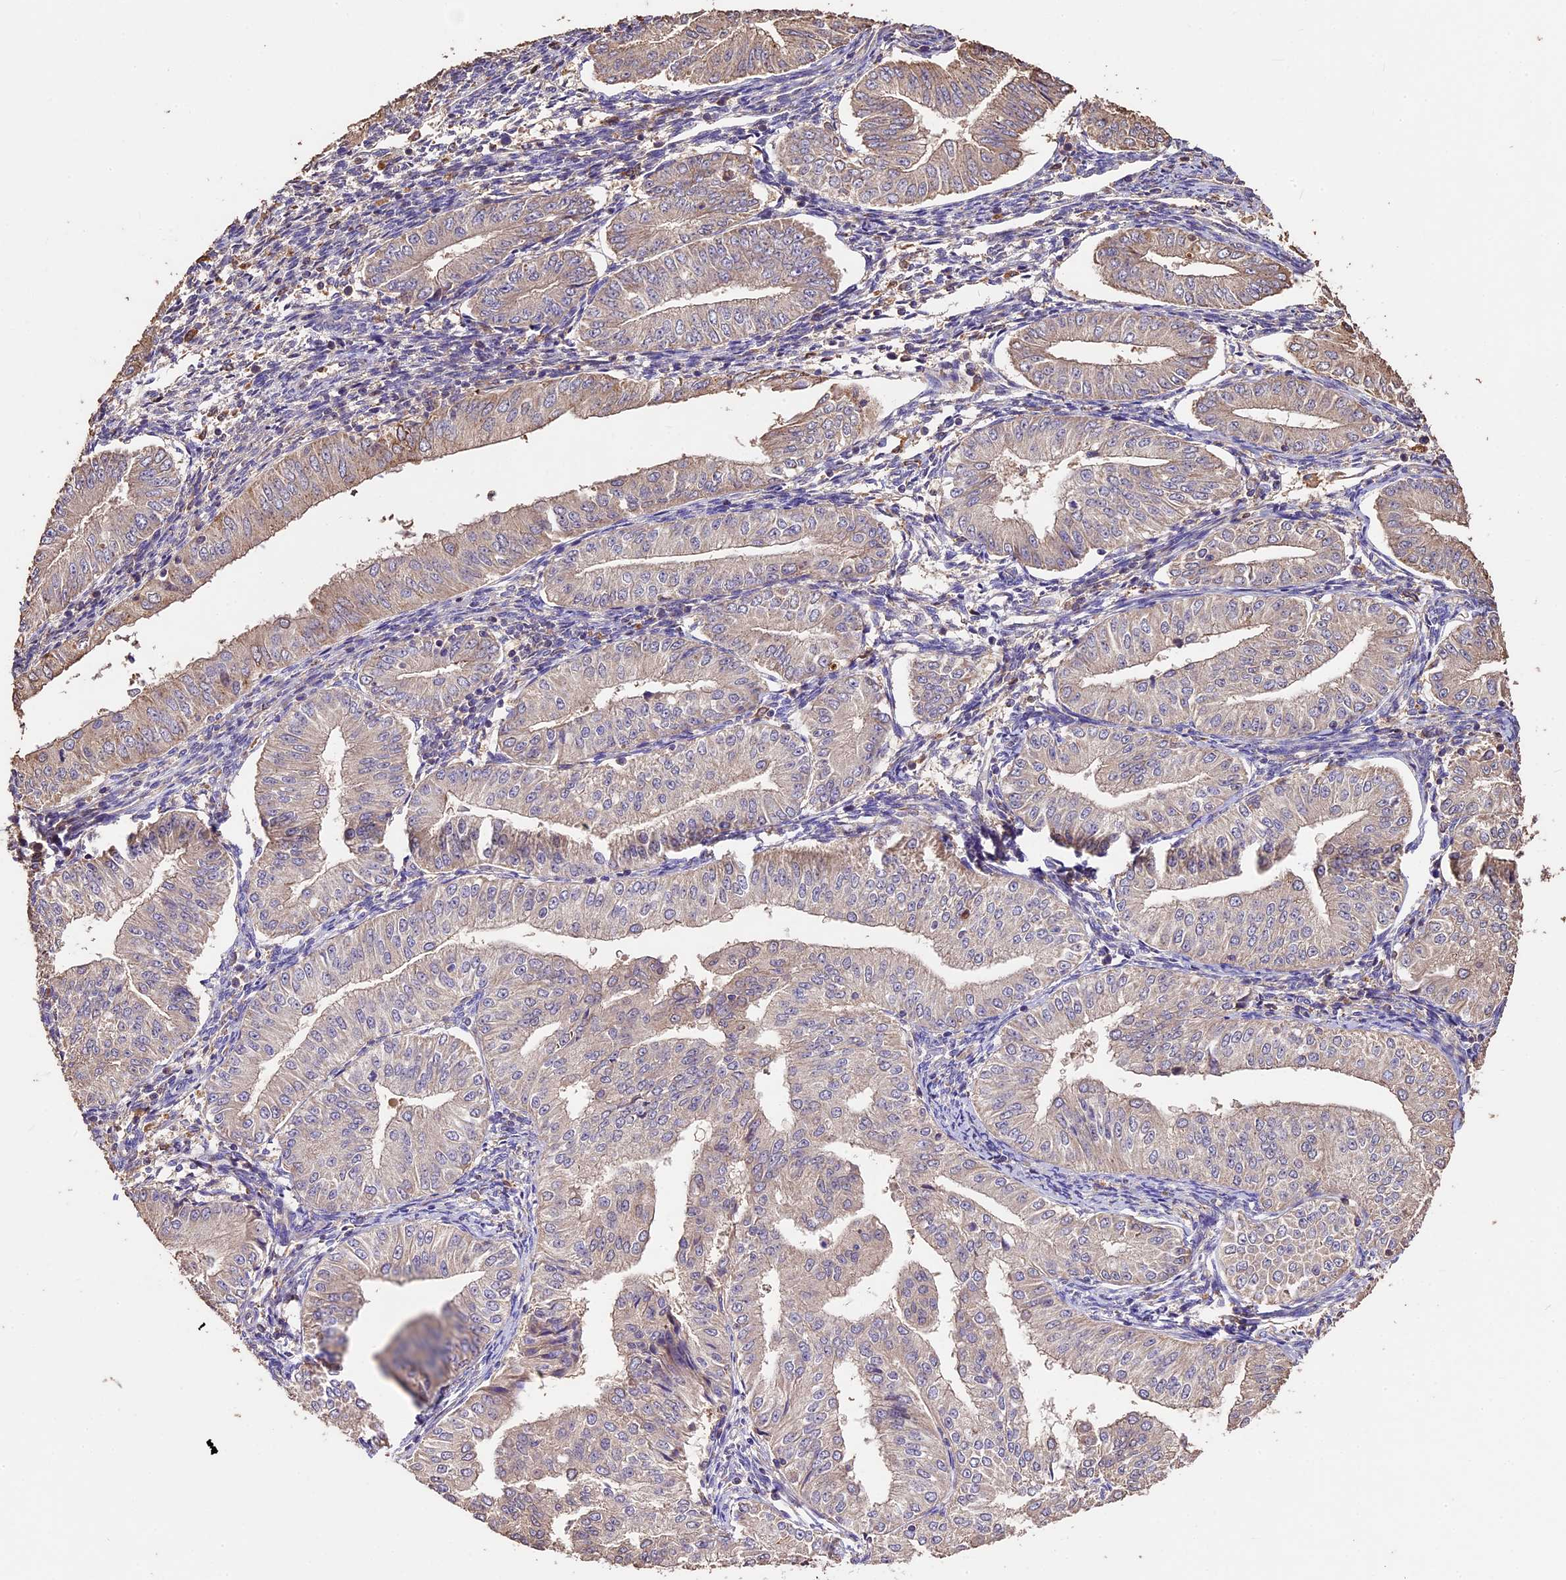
{"staining": {"intensity": "weak", "quantity": "25%-75%", "location": "cytoplasmic/membranous"}, "tissue": "endometrial cancer", "cell_type": "Tumor cells", "image_type": "cancer", "snomed": [{"axis": "morphology", "description": "Normal tissue, NOS"}, {"axis": "morphology", "description": "Adenocarcinoma, NOS"}, {"axis": "topography", "description": "Endometrium"}], "caption": "IHC of endometrial cancer (adenocarcinoma) displays low levels of weak cytoplasmic/membranous expression in approximately 25%-75% of tumor cells.", "gene": "CRLF1", "patient": {"sex": "female", "age": 53}}